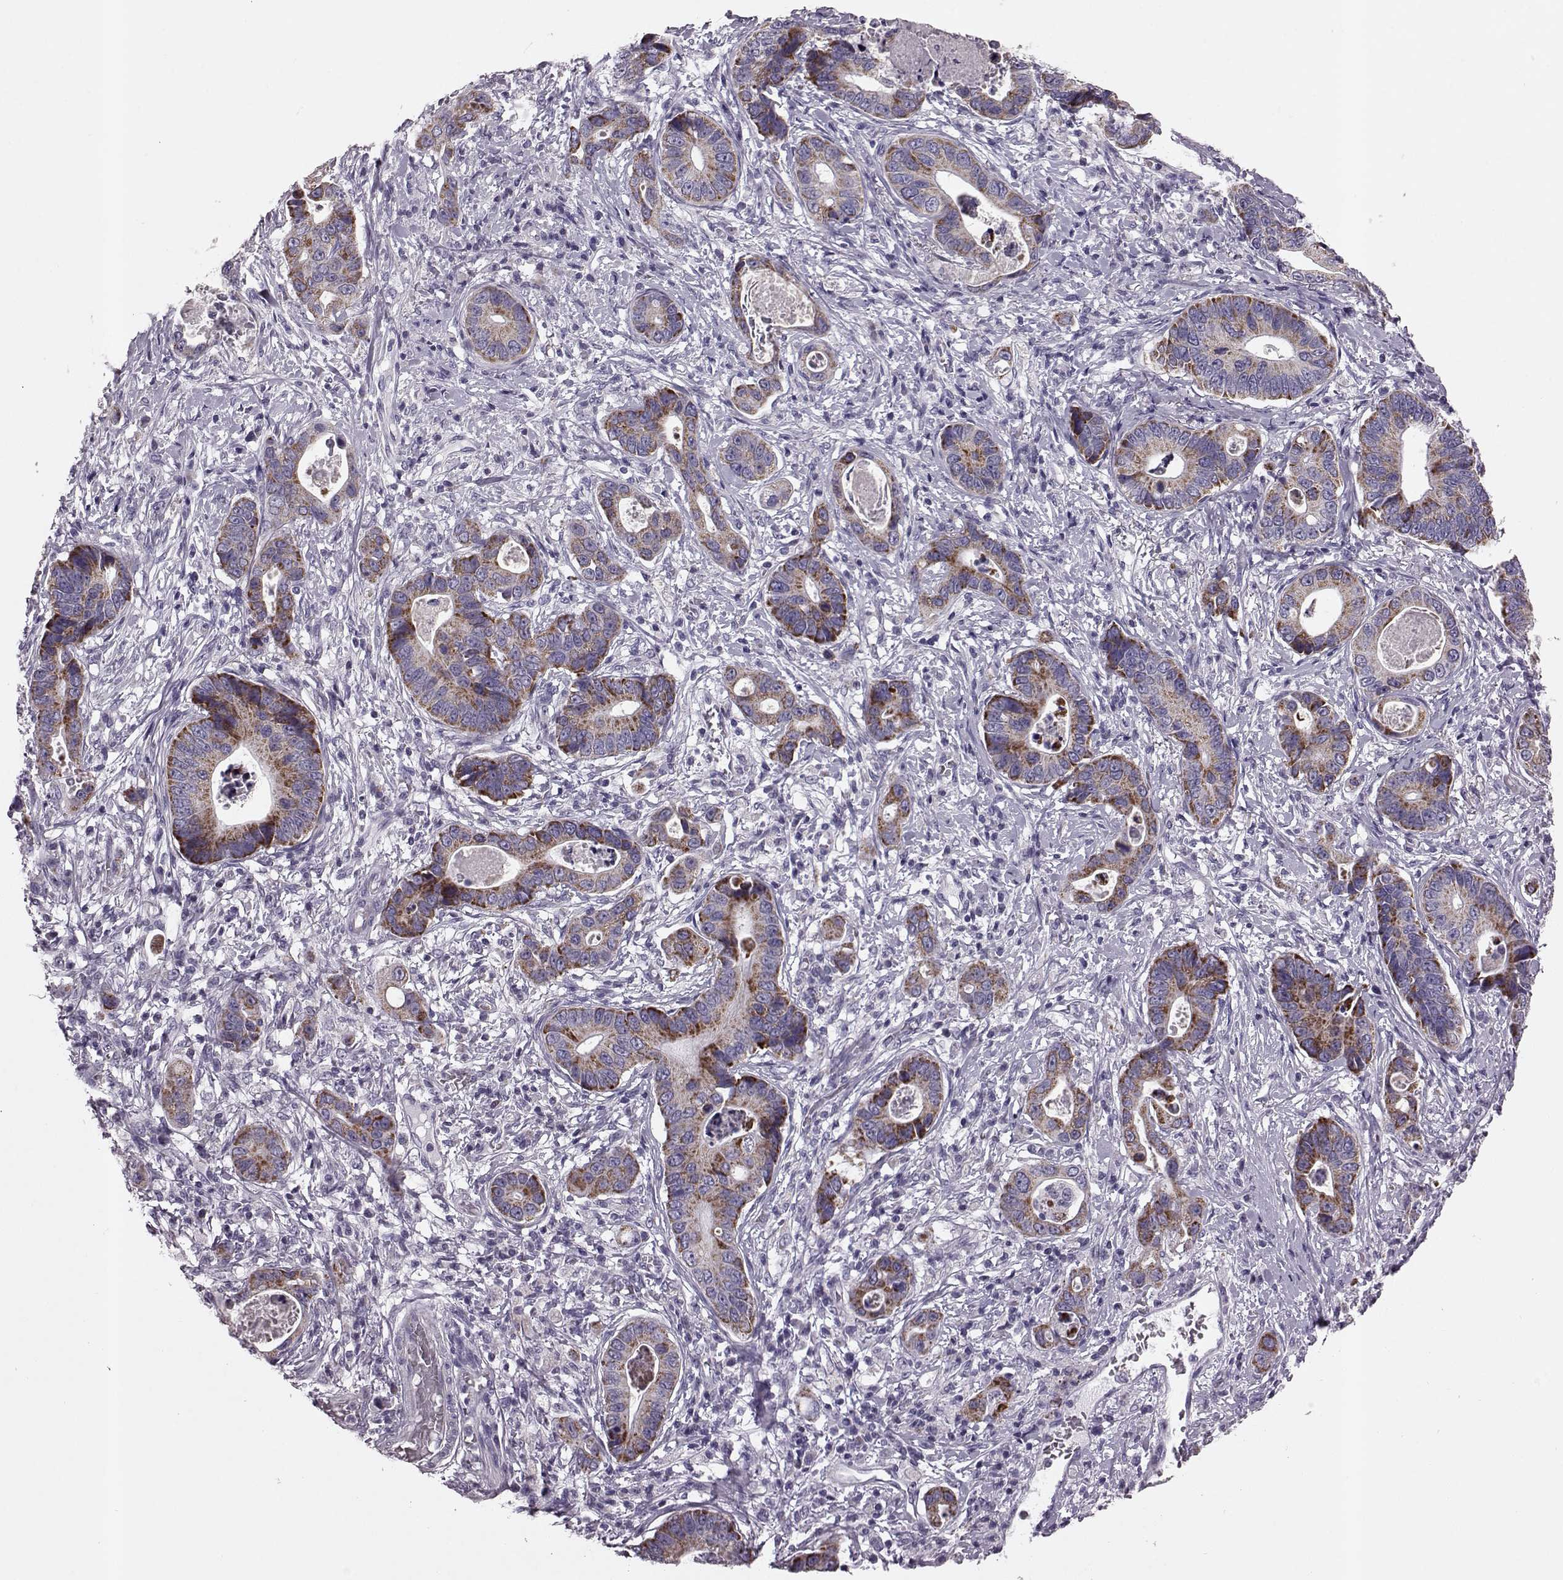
{"staining": {"intensity": "strong", "quantity": "25%-75%", "location": "cytoplasmic/membranous"}, "tissue": "stomach cancer", "cell_type": "Tumor cells", "image_type": "cancer", "snomed": [{"axis": "morphology", "description": "Adenocarcinoma, NOS"}, {"axis": "topography", "description": "Stomach"}], "caption": "Protein expression analysis of human stomach cancer reveals strong cytoplasmic/membranous staining in approximately 25%-75% of tumor cells. (Brightfield microscopy of DAB IHC at high magnification).", "gene": "RIMS2", "patient": {"sex": "male", "age": 84}}